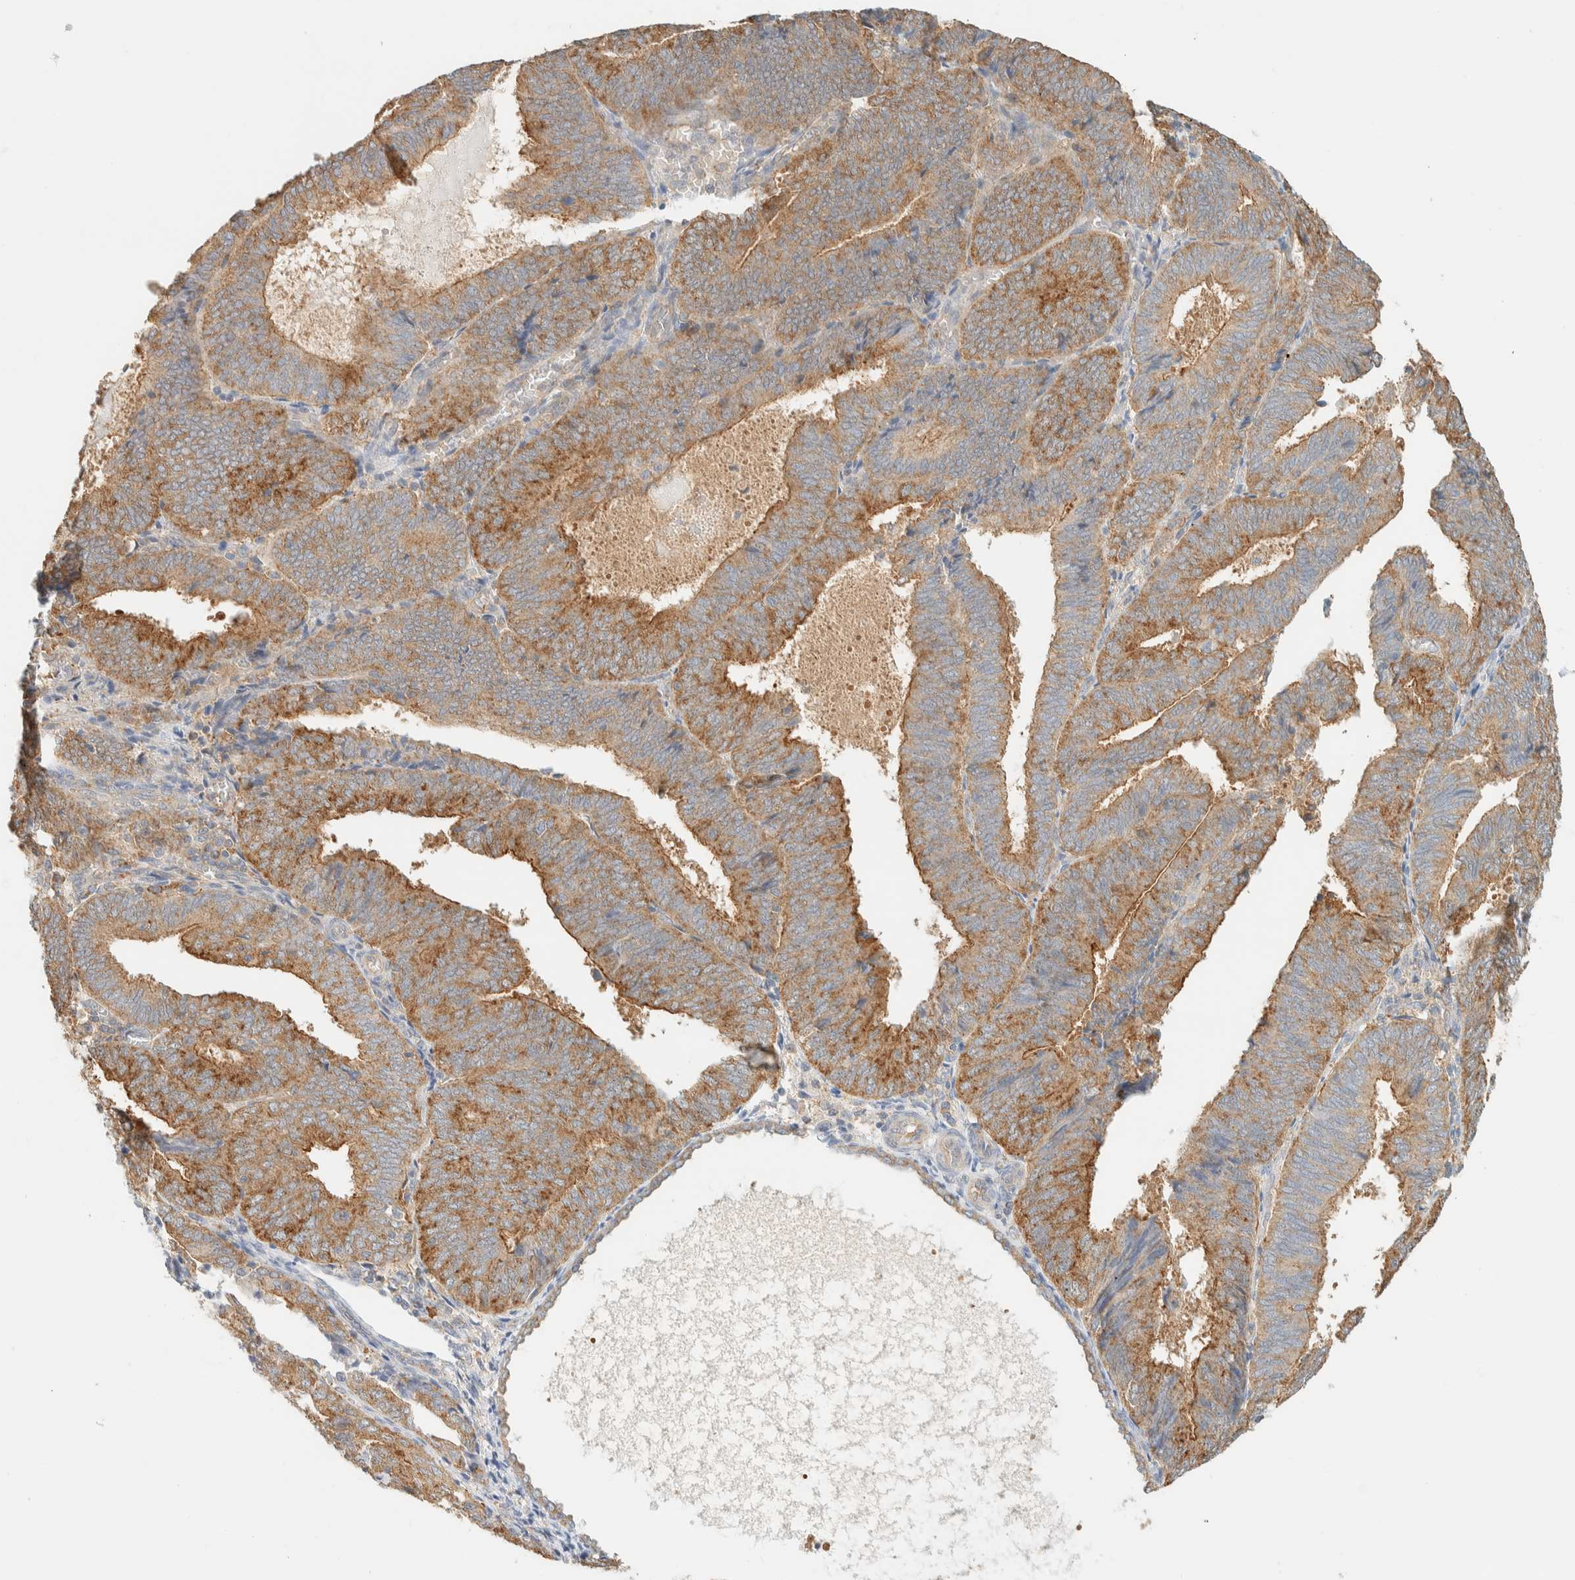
{"staining": {"intensity": "moderate", "quantity": ">75%", "location": "cytoplasmic/membranous"}, "tissue": "endometrial cancer", "cell_type": "Tumor cells", "image_type": "cancer", "snomed": [{"axis": "morphology", "description": "Adenocarcinoma, NOS"}, {"axis": "topography", "description": "Endometrium"}], "caption": "Immunohistochemistry (DAB) staining of adenocarcinoma (endometrial) reveals moderate cytoplasmic/membranous protein expression in about >75% of tumor cells. (Stains: DAB in brown, nuclei in blue, Microscopy: brightfield microscopy at high magnification).", "gene": "TBC1D8B", "patient": {"sex": "female", "age": 81}}